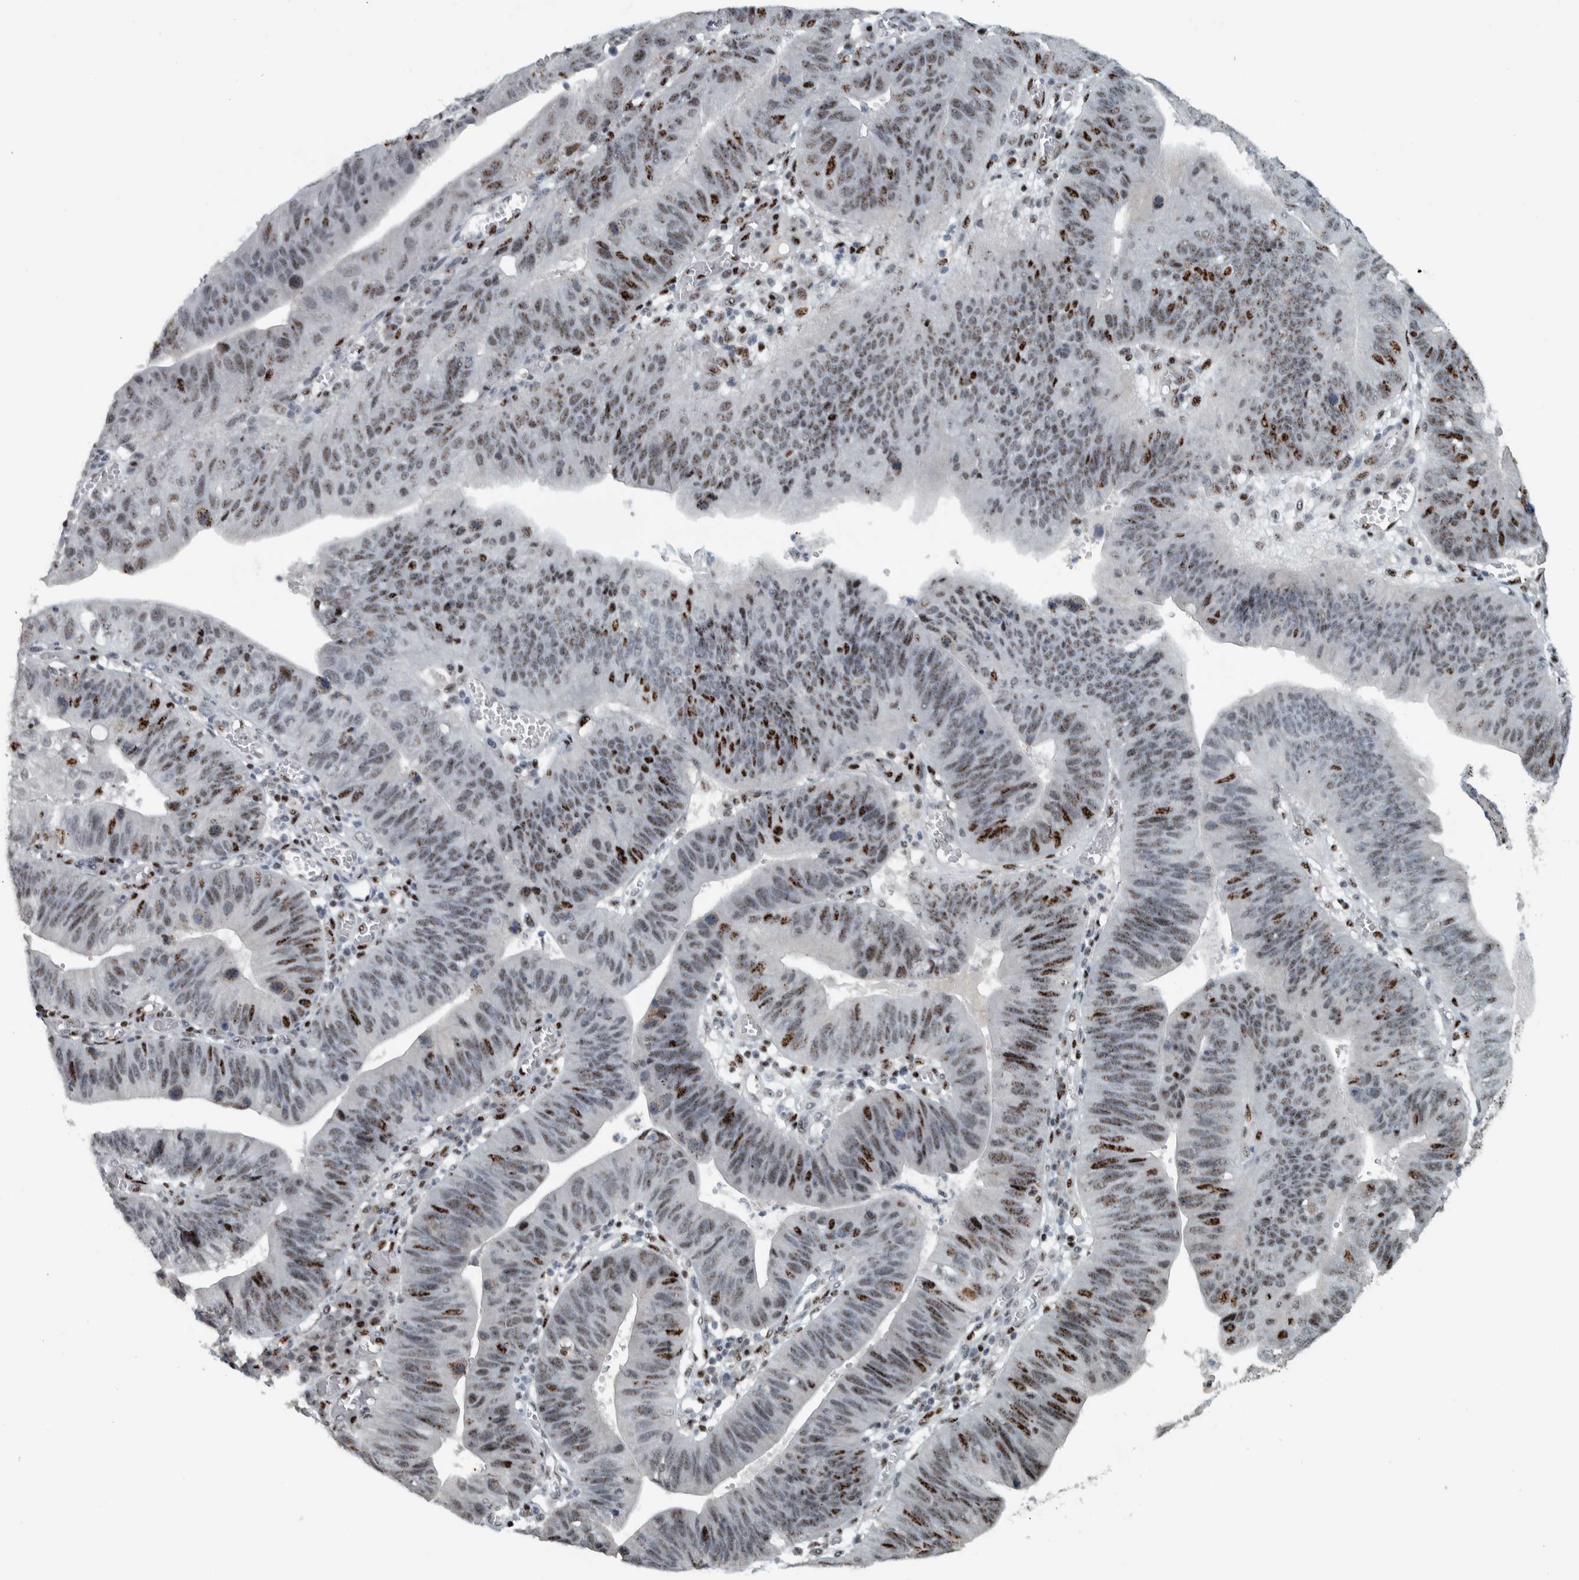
{"staining": {"intensity": "moderate", "quantity": "25%-75%", "location": "nuclear"}, "tissue": "stomach cancer", "cell_type": "Tumor cells", "image_type": "cancer", "snomed": [{"axis": "morphology", "description": "Adenocarcinoma, NOS"}, {"axis": "topography", "description": "Stomach"}], "caption": "IHC (DAB (3,3'-diaminobenzidine)) staining of human adenocarcinoma (stomach) displays moderate nuclear protein expression in approximately 25%-75% of tumor cells.", "gene": "SON", "patient": {"sex": "male", "age": 59}}